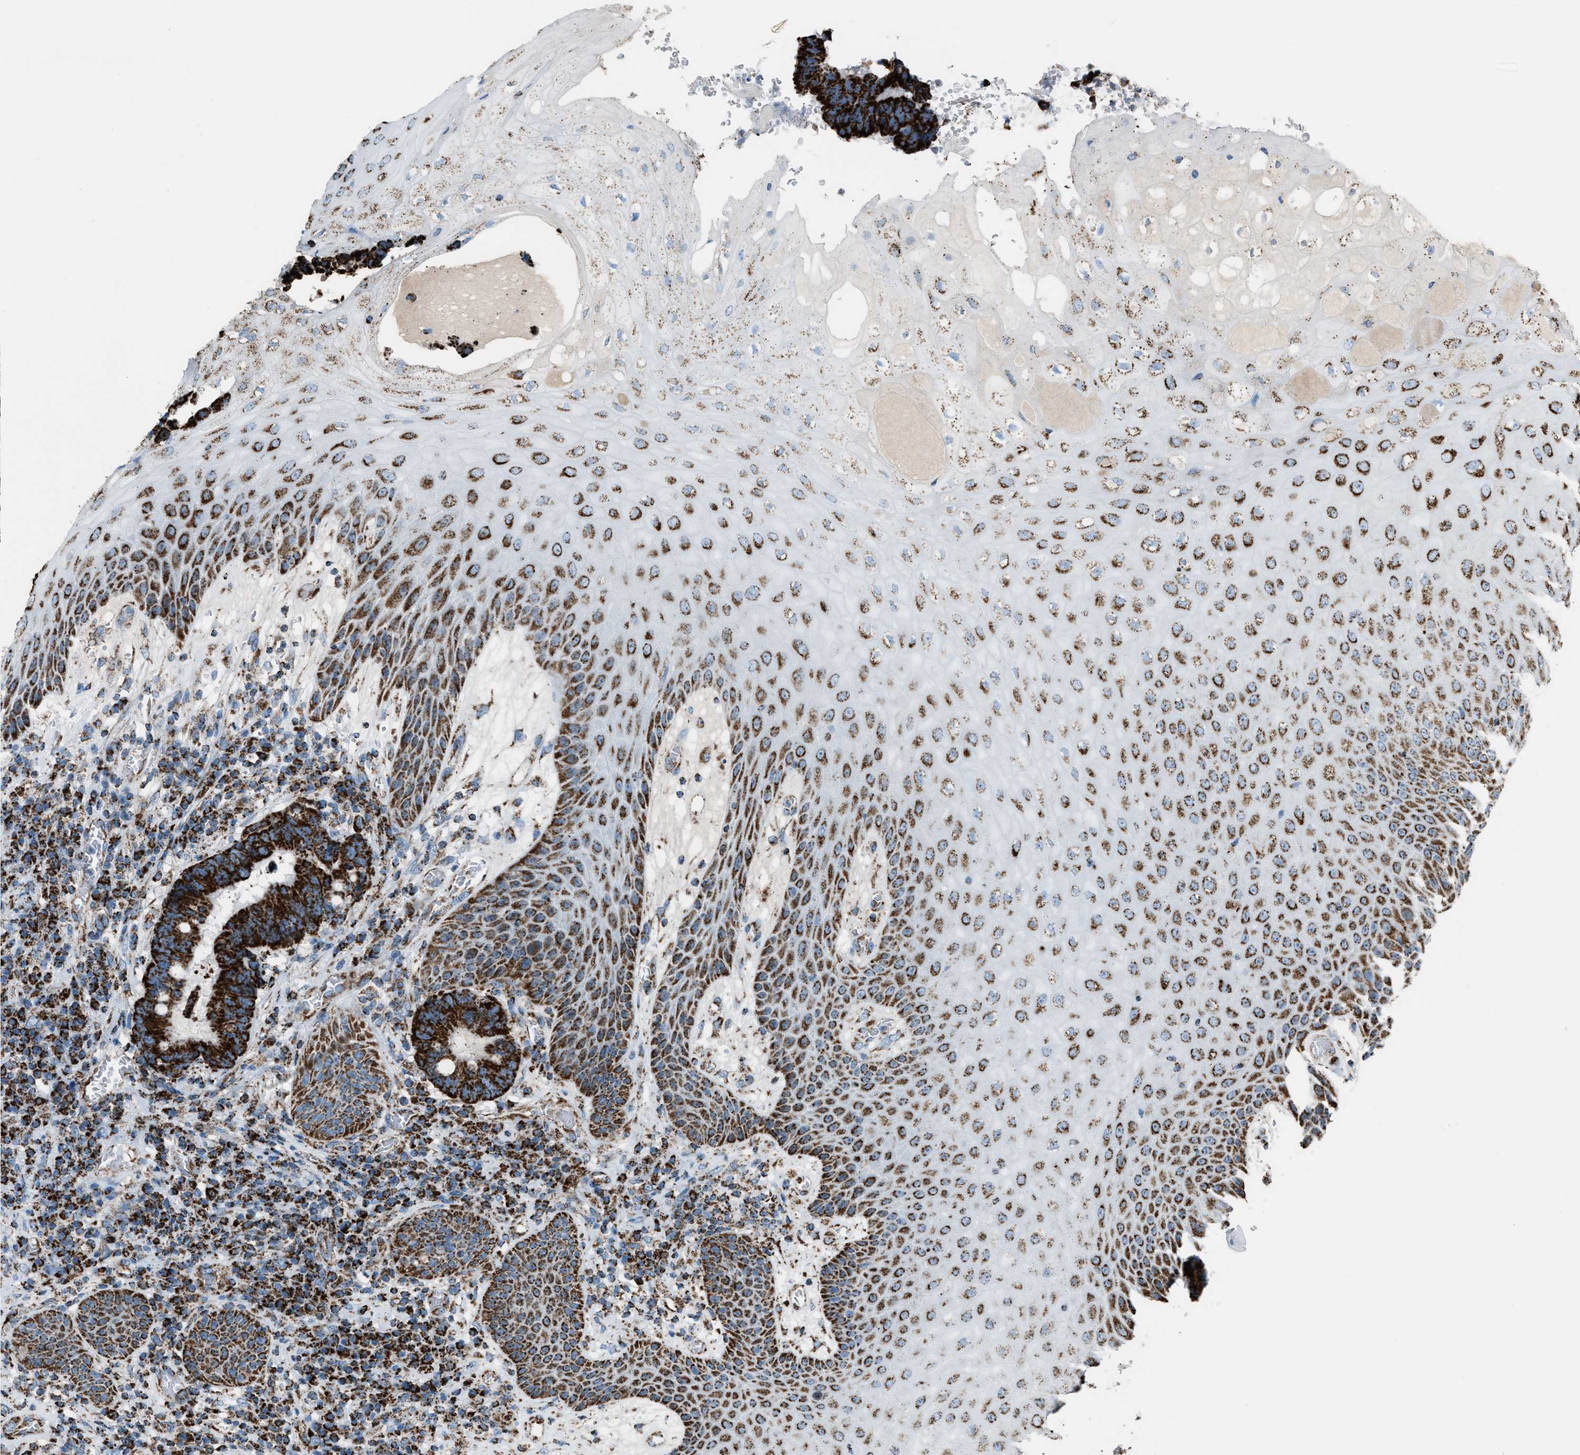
{"staining": {"intensity": "strong", "quantity": ">75%", "location": "cytoplasmic/membranous"}, "tissue": "colorectal cancer", "cell_type": "Tumor cells", "image_type": "cancer", "snomed": [{"axis": "morphology", "description": "Adenocarcinoma, NOS"}, {"axis": "topography", "description": "Rectum"}, {"axis": "topography", "description": "Anal"}], "caption": "The photomicrograph shows immunohistochemical staining of colorectal cancer. There is strong cytoplasmic/membranous staining is appreciated in about >75% of tumor cells.", "gene": "MDH2", "patient": {"sex": "female", "age": 89}}